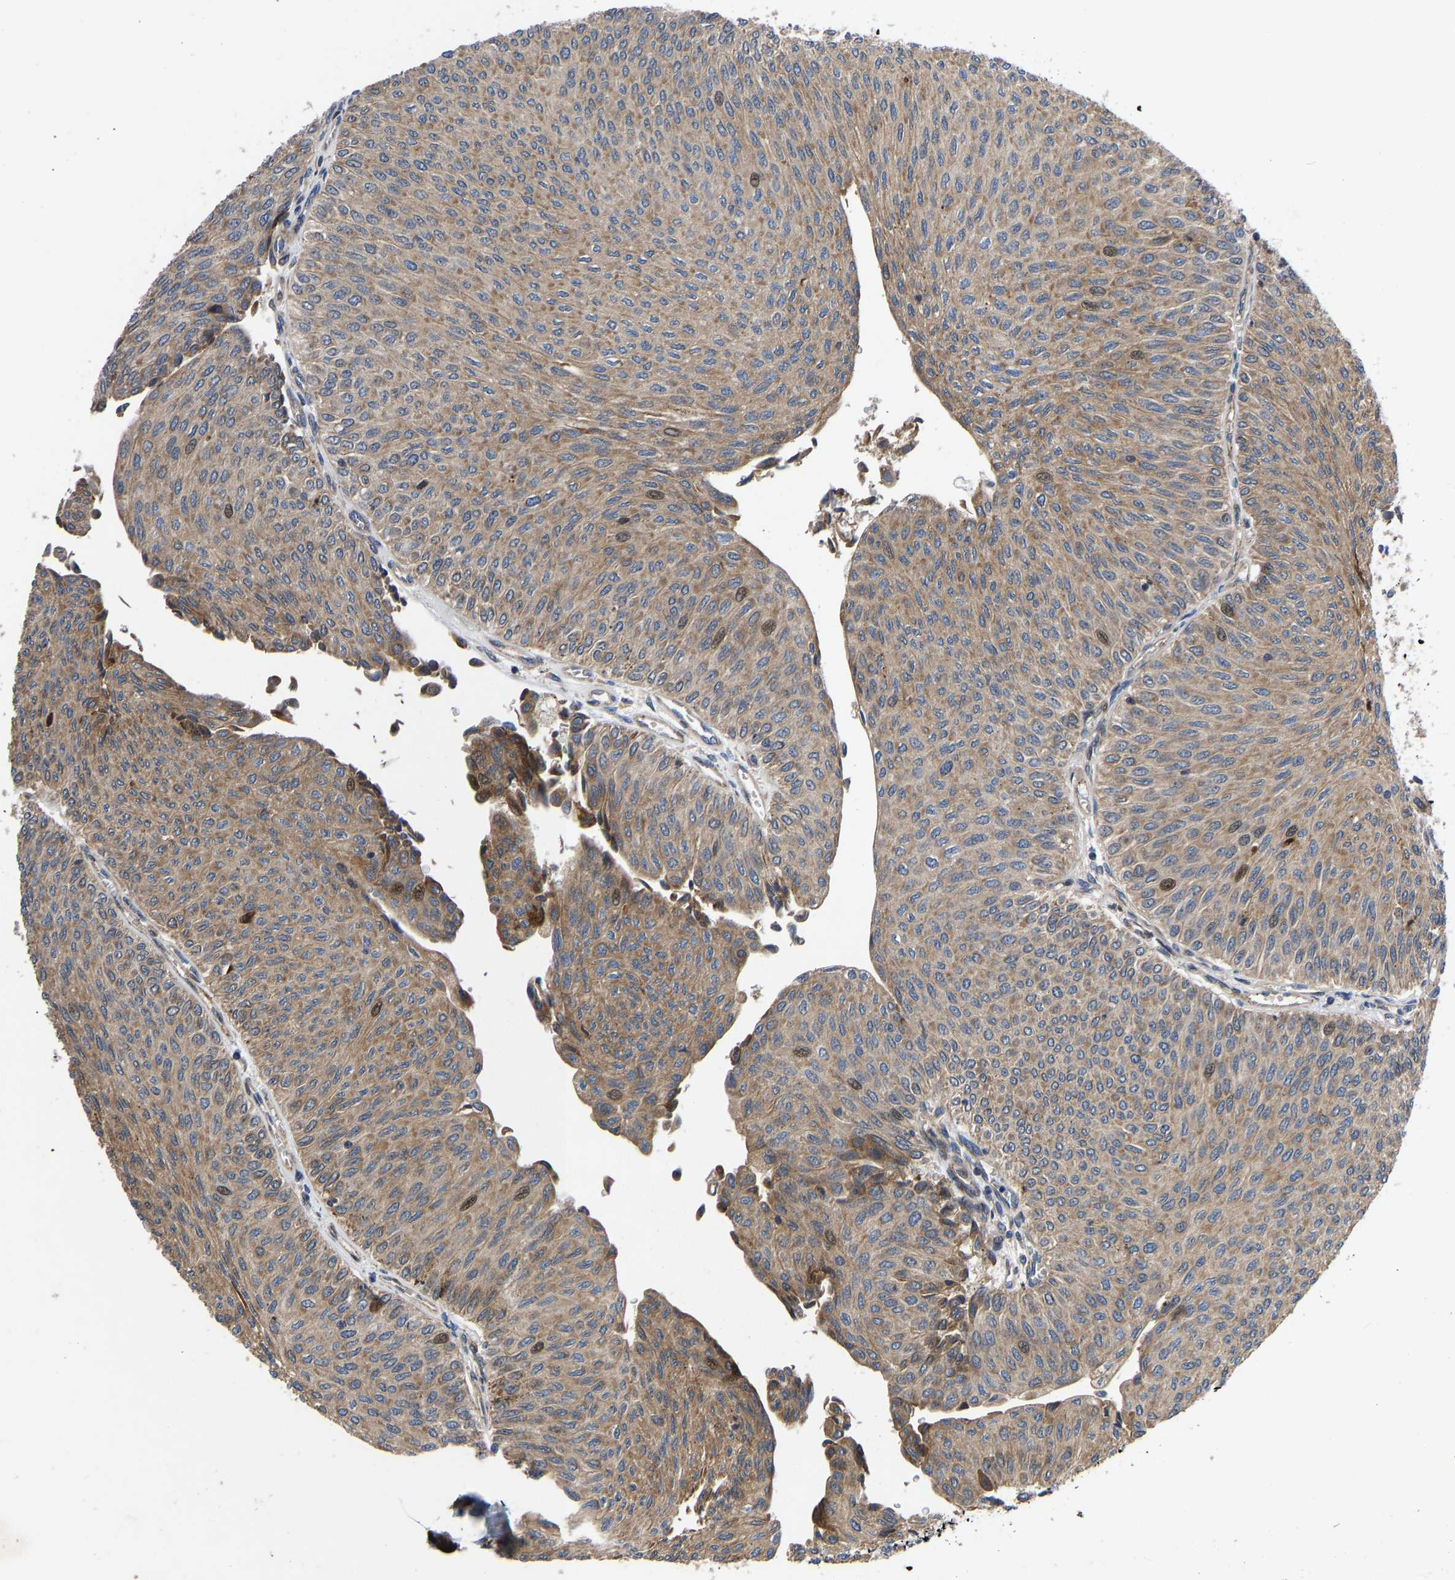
{"staining": {"intensity": "moderate", "quantity": ">75%", "location": "cytoplasmic/membranous,nuclear"}, "tissue": "urothelial cancer", "cell_type": "Tumor cells", "image_type": "cancer", "snomed": [{"axis": "morphology", "description": "Urothelial carcinoma, Low grade"}, {"axis": "topography", "description": "Urinary bladder"}], "caption": "Urothelial cancer was stained to show a protein in brown. There is medium levels of moderate cytoplasmic/membranous and nuclear expression in approximately >75% of tumor cells.", "gene": "TMEM38B", "patient": {"sex": "male", "age": 78}}